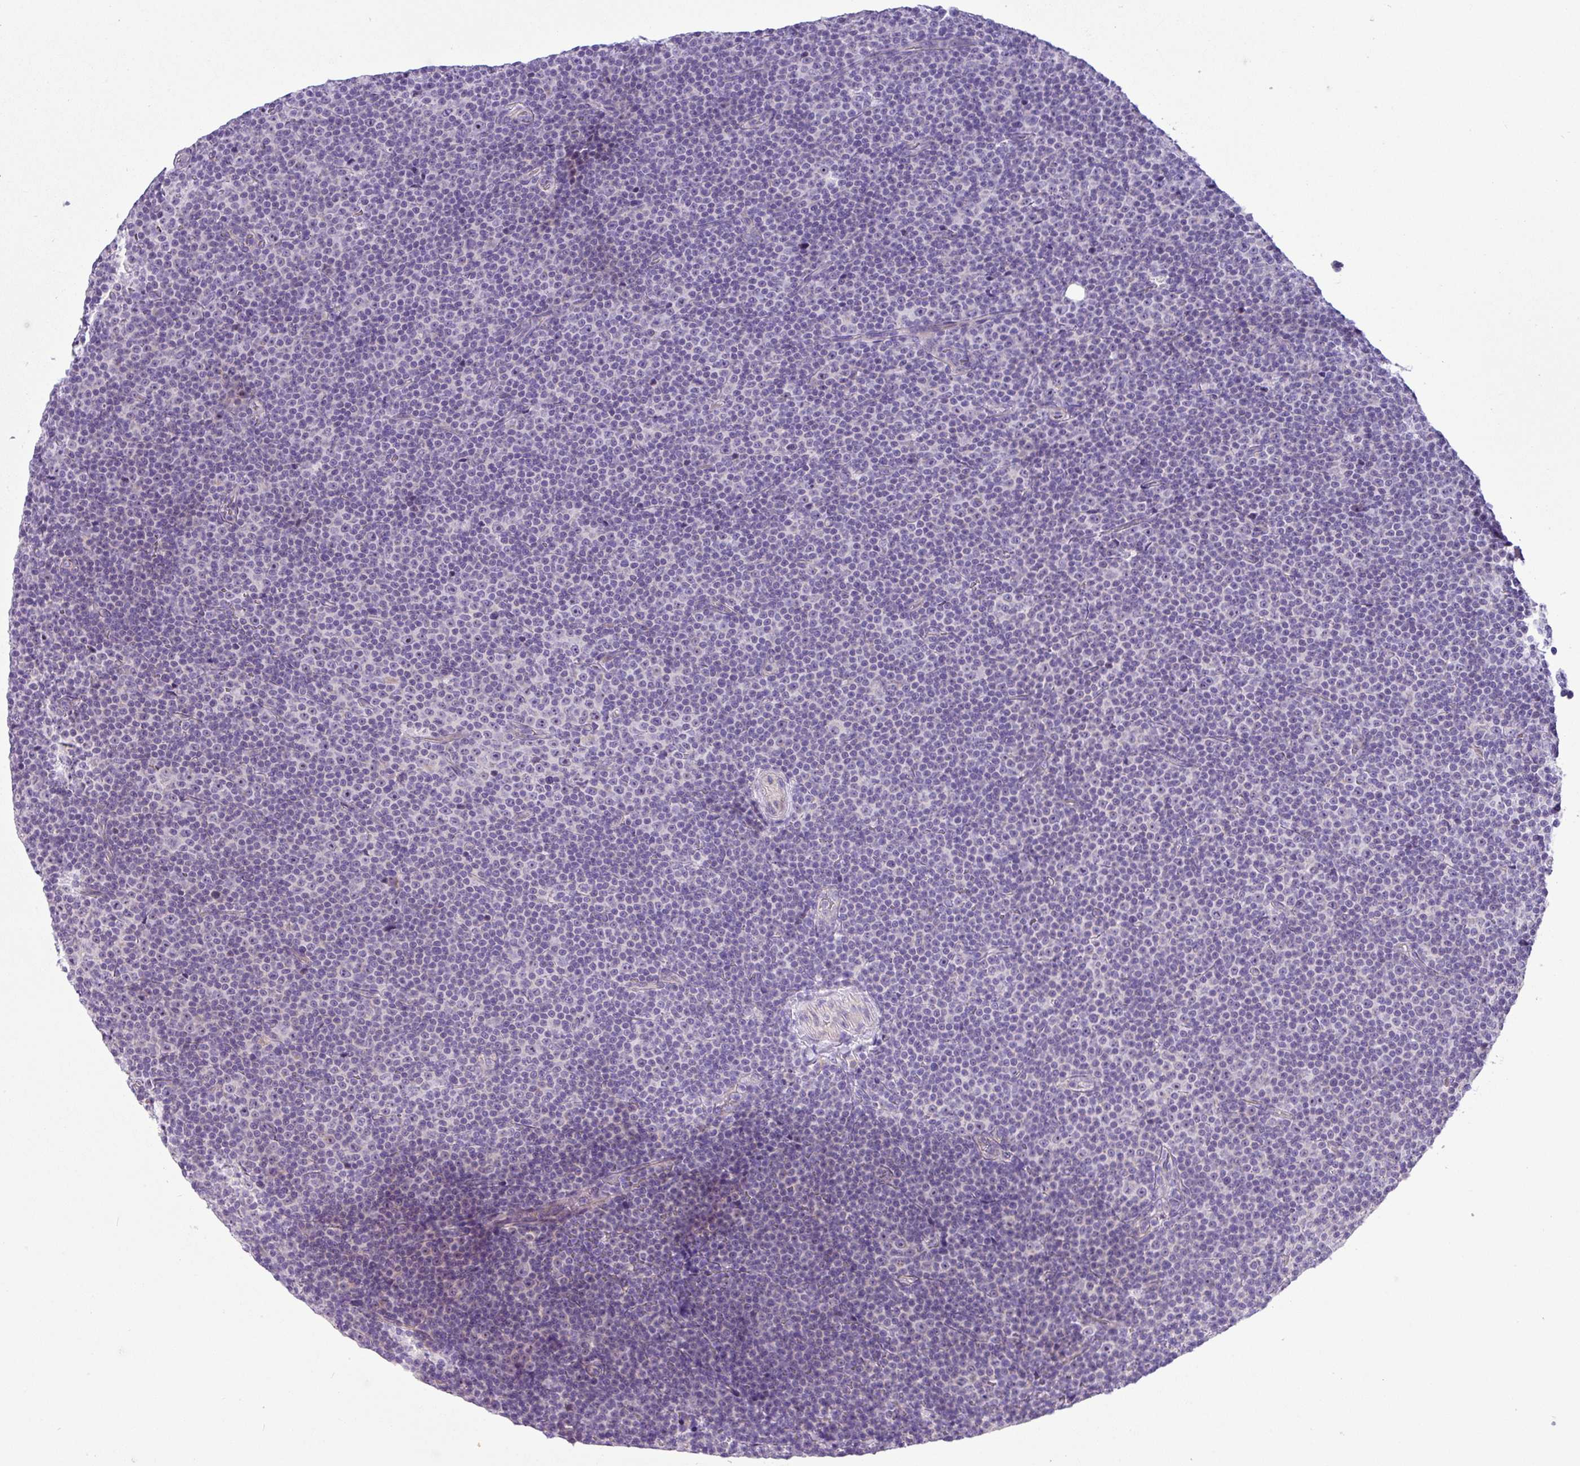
{"staining": {"intensity": "negative", "quantity": "none", "location": "none"}, "tissue": "lymphoma", "cell_type": "Tumor cells", "image_type": "cancer", "snomed": [{"axis": "morphology", "description": "Malignant lymphoma, non-Hodgkin's type, Low grade"}, {"axis": "topography", "description": "Lymph node"}], "caption": "Tumor cells are negative for brown protein staining in lymphoma.", "gene": "MRM2", "patient": {"sex": "female", "age": 67}}